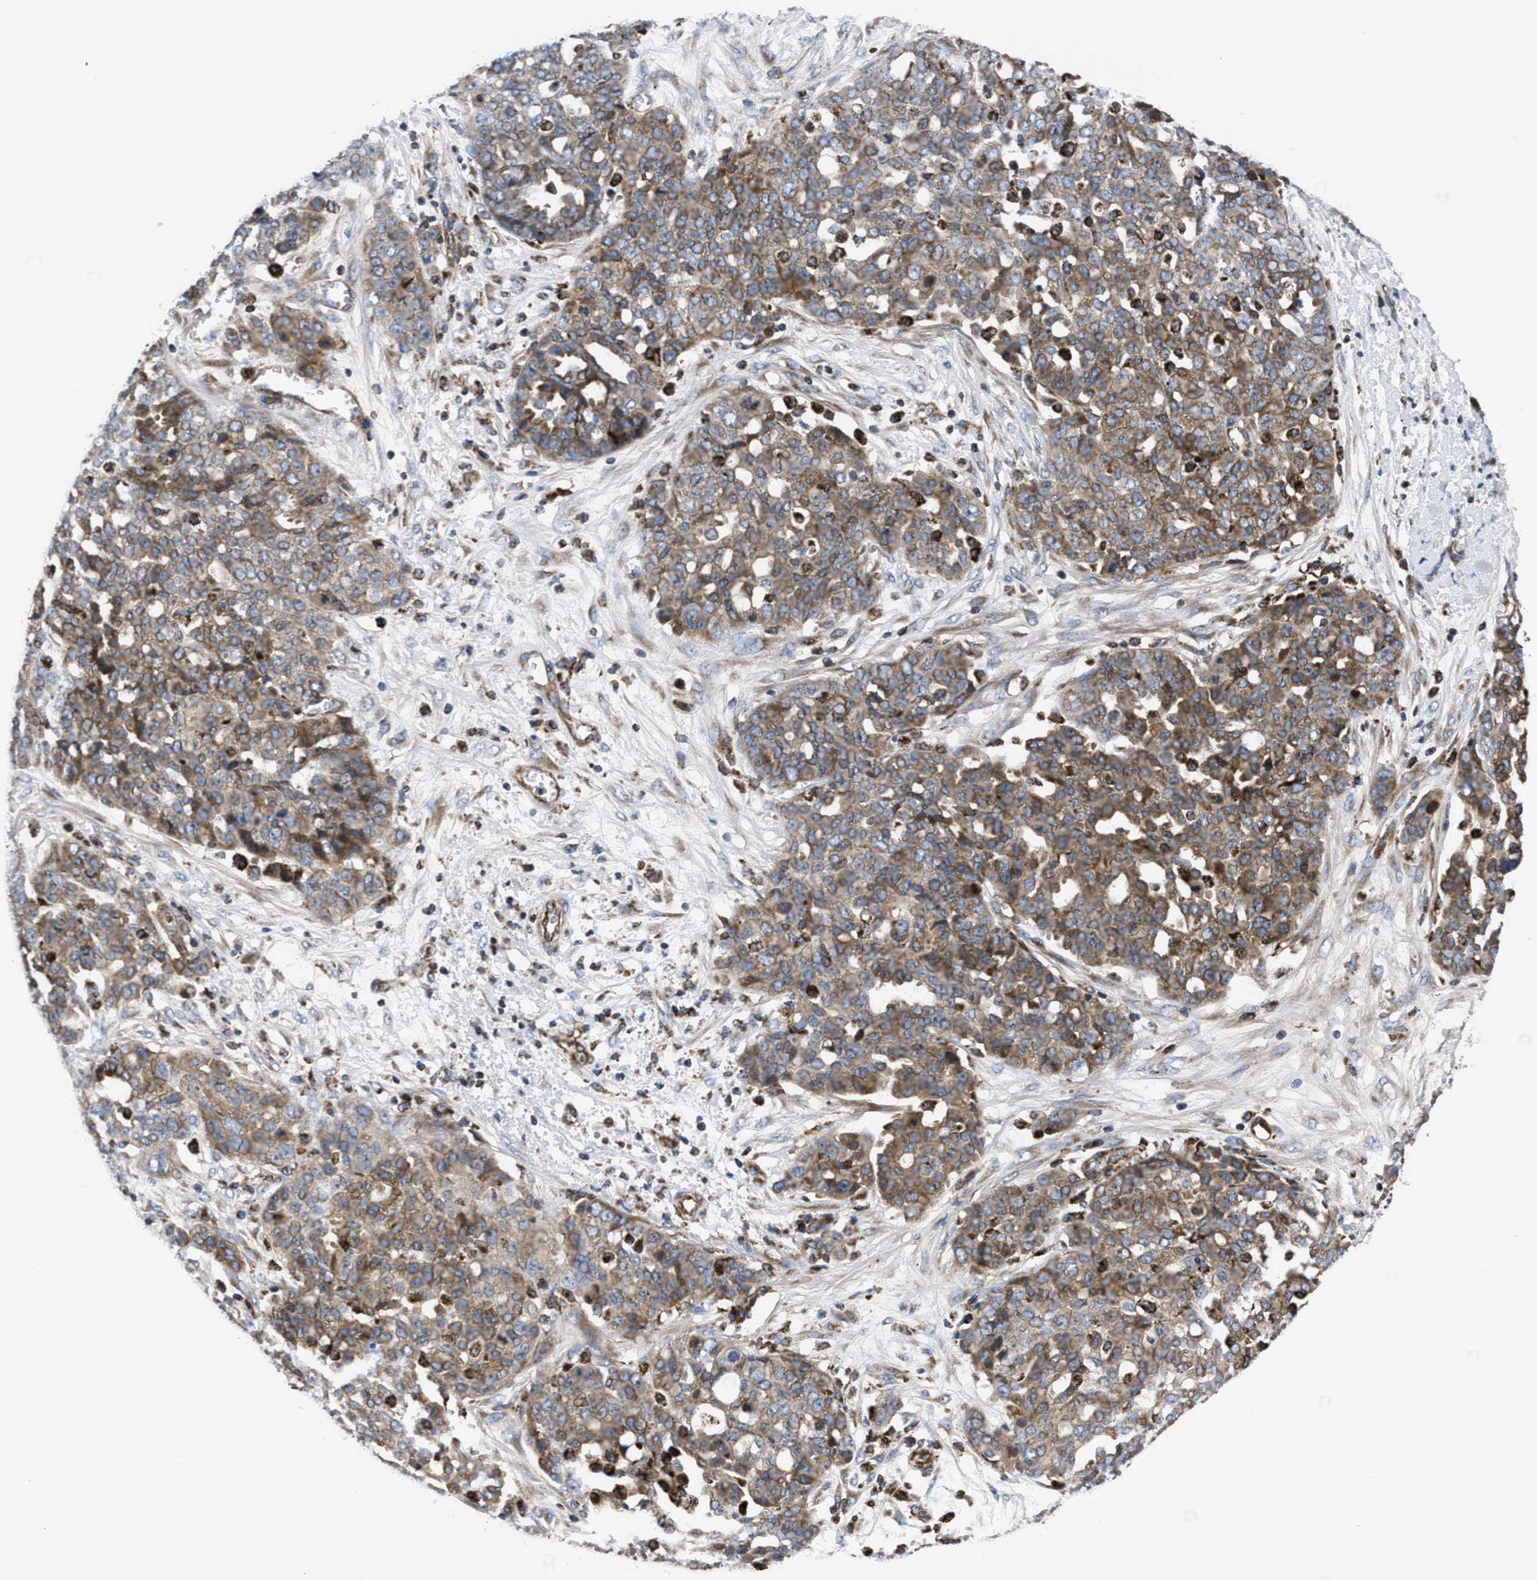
{"staining": {"intensity": "moderate", "quantity": ">75%", "location": "cytoplasmic/membranous"}, "tissue": "ovarian cancer", "cell_type": "Tumor cells", "image_type": "cancer", "snomed": [{"axis": "morphology", "description": "Cystadenocarcinoma, serous, NOS"}, {"axis": "topography", "description": "Soft tissue"}, {"axis": "topography", "description": "Ovary"}], "caption": "Ovarian cancer (serous cystadenocarcinoma) stained with DAB (3,3'-diaminobenzidine) immunohistochemistry (IHC) reveals medium levels of moderate cytoplasmic/membranous expression in approximately >75% of tumor cells.", "gene": "PRR15L", "patient": {"sex": "female", "age": 57}}